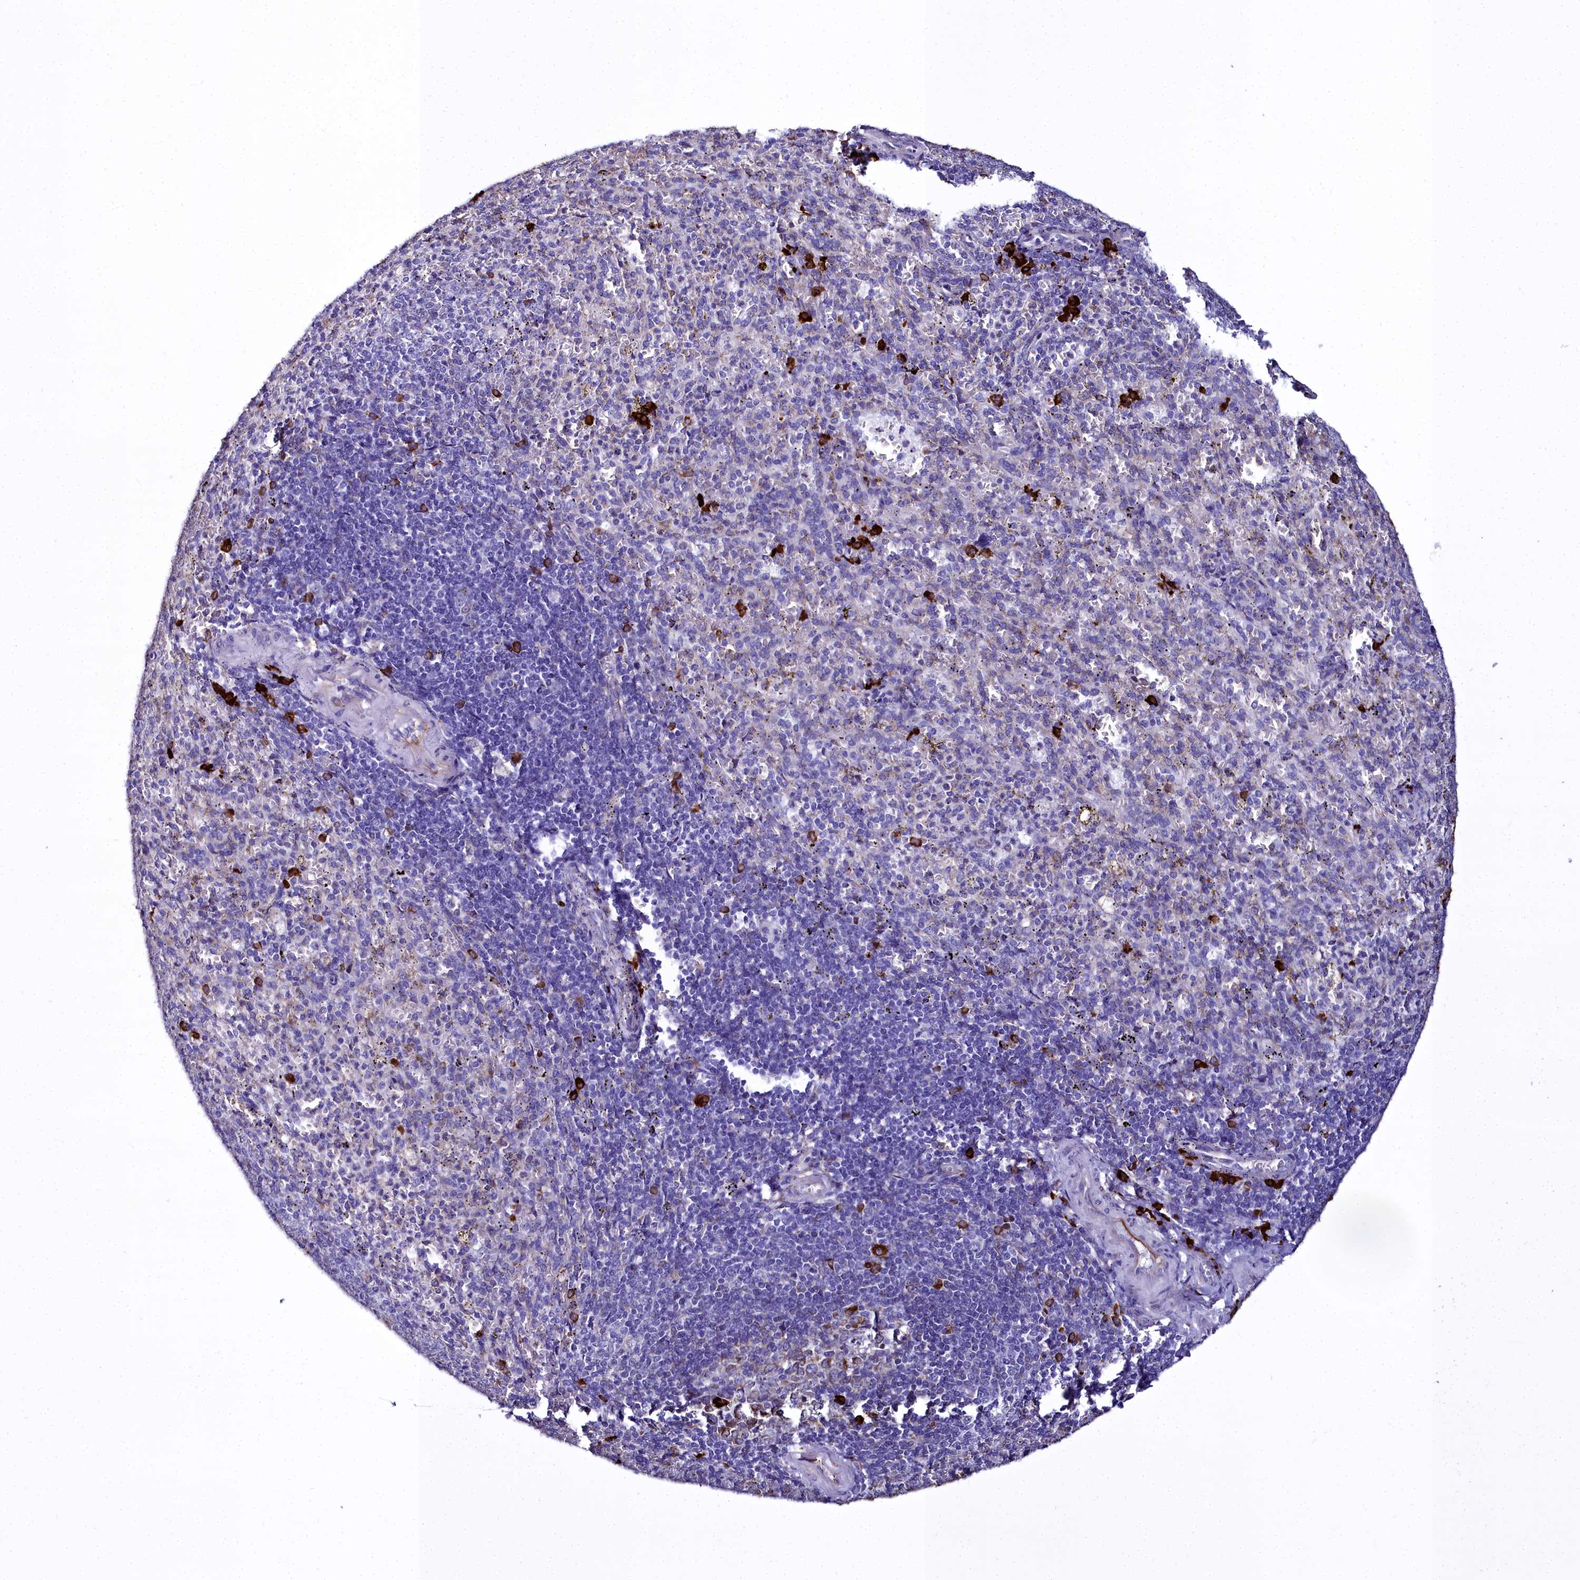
{"staining": {"intensity": "strong", "quantity": "<25%", "location": "cytoplasmic/membranous"}, "tissue": "spleen", "cell_type": "Cells in red pulp", "image_type": "normal", "snomed": [{"axis": "morphology", "description": "Normal tissue, NOS"}, {"axis": "topography", "description": "Spleen"}], "caption": "Immunohistochemistry of normal spleen displays medium levels of strong cytoplasmic/membranous expression in about <25% of cells in red pulp. (DAB = brown stain, brightfield microscopy at high magnification).", "gene": "TXNDC5", "patient": {"sex": "female", "age": 21}}